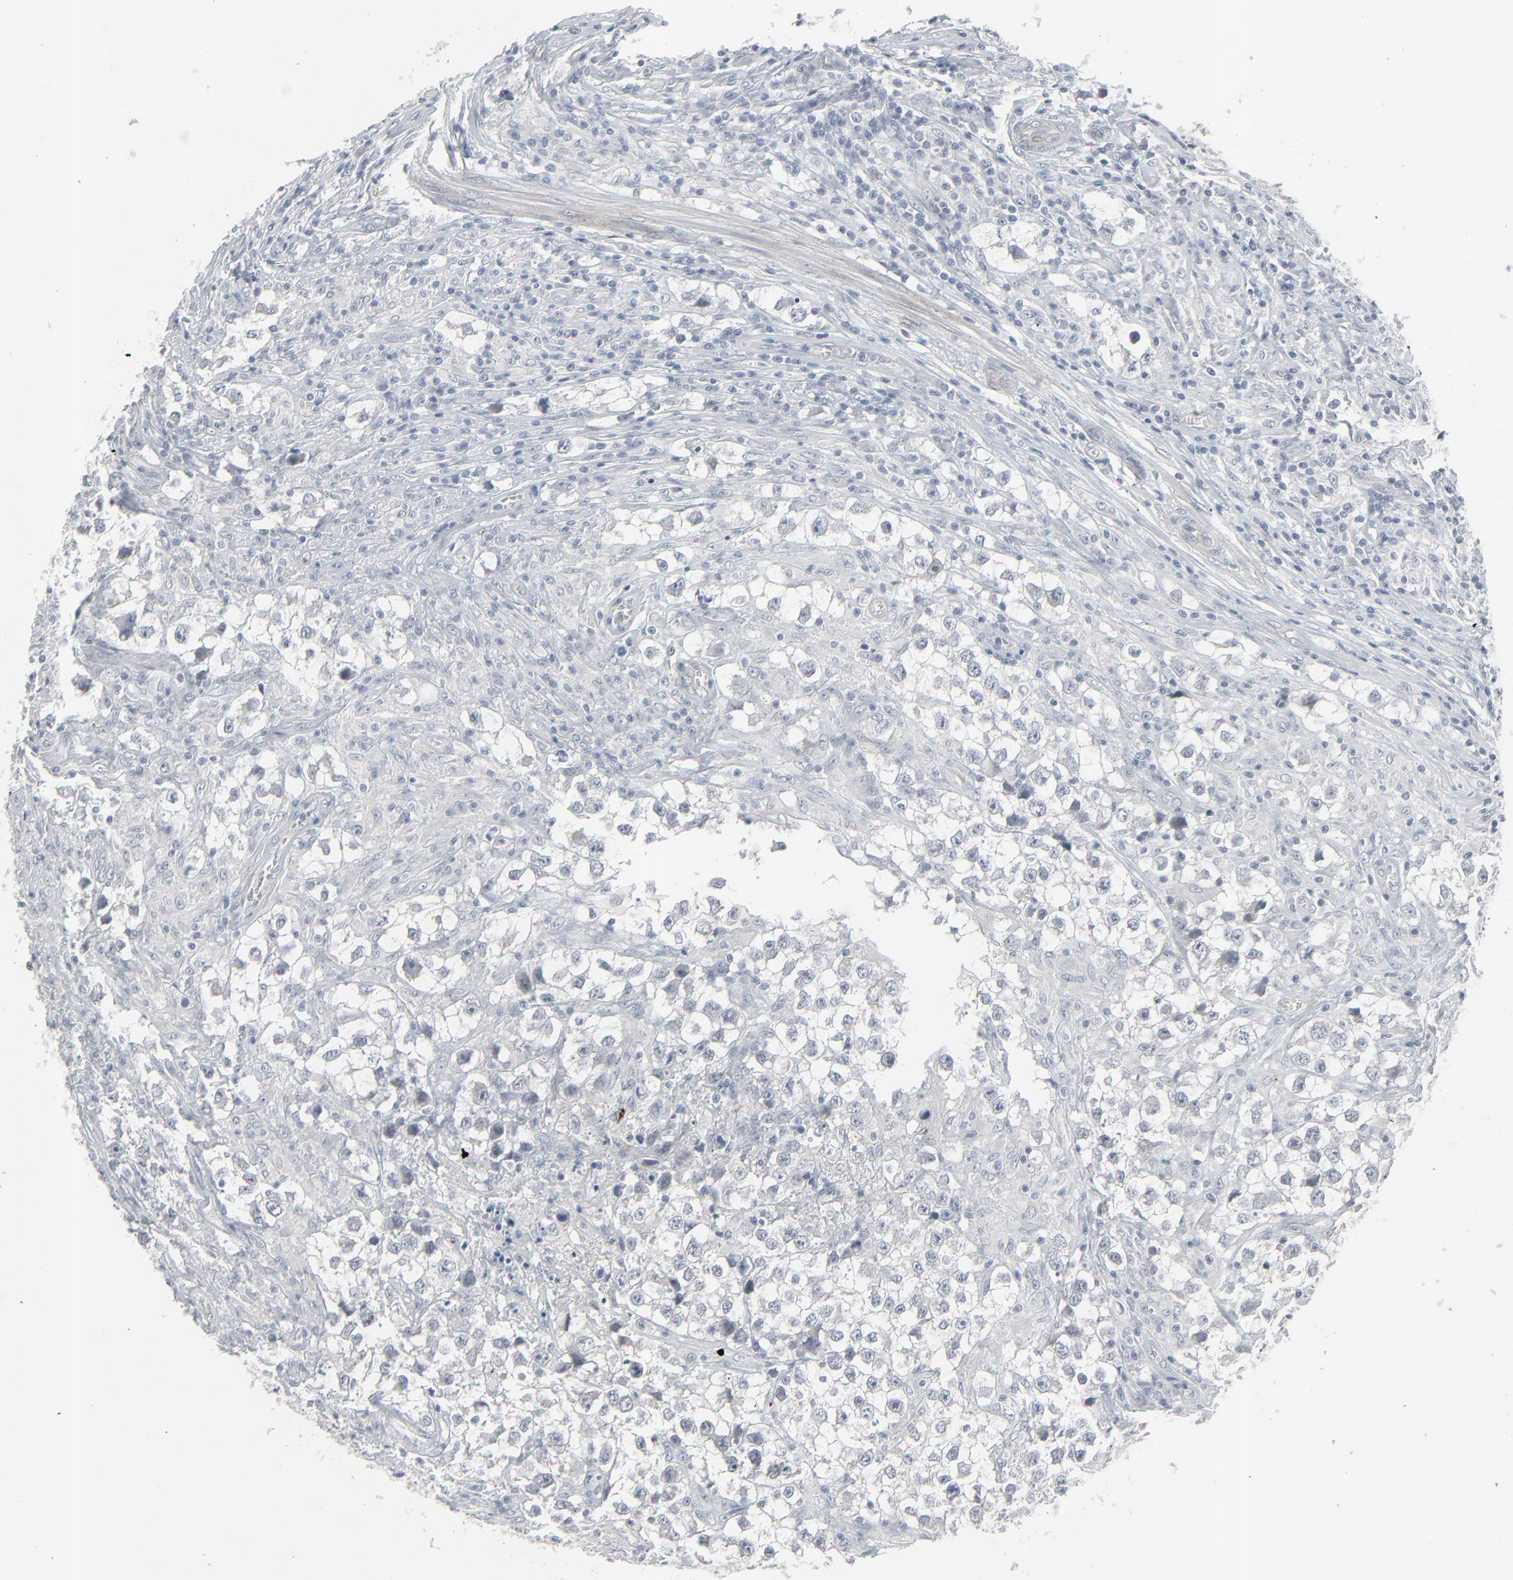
{"staining": {"intensity": "negative", "quantity": "none", "location": "none"}, "tissue": "testis cancer", "cell_type": "Tumor cells", "image_type": "cancer", "snomed": [{"axis": "morphology", "description": "Seminoma, NOS"}, {"axis": "topography", "description": "Testis"}], "caption": "Micrograph shows no protein expression in tumor cells of seminoma (testis) tissue.", "gene": "NEUROD1", "patient": {"sex": "male", "age": 32}}